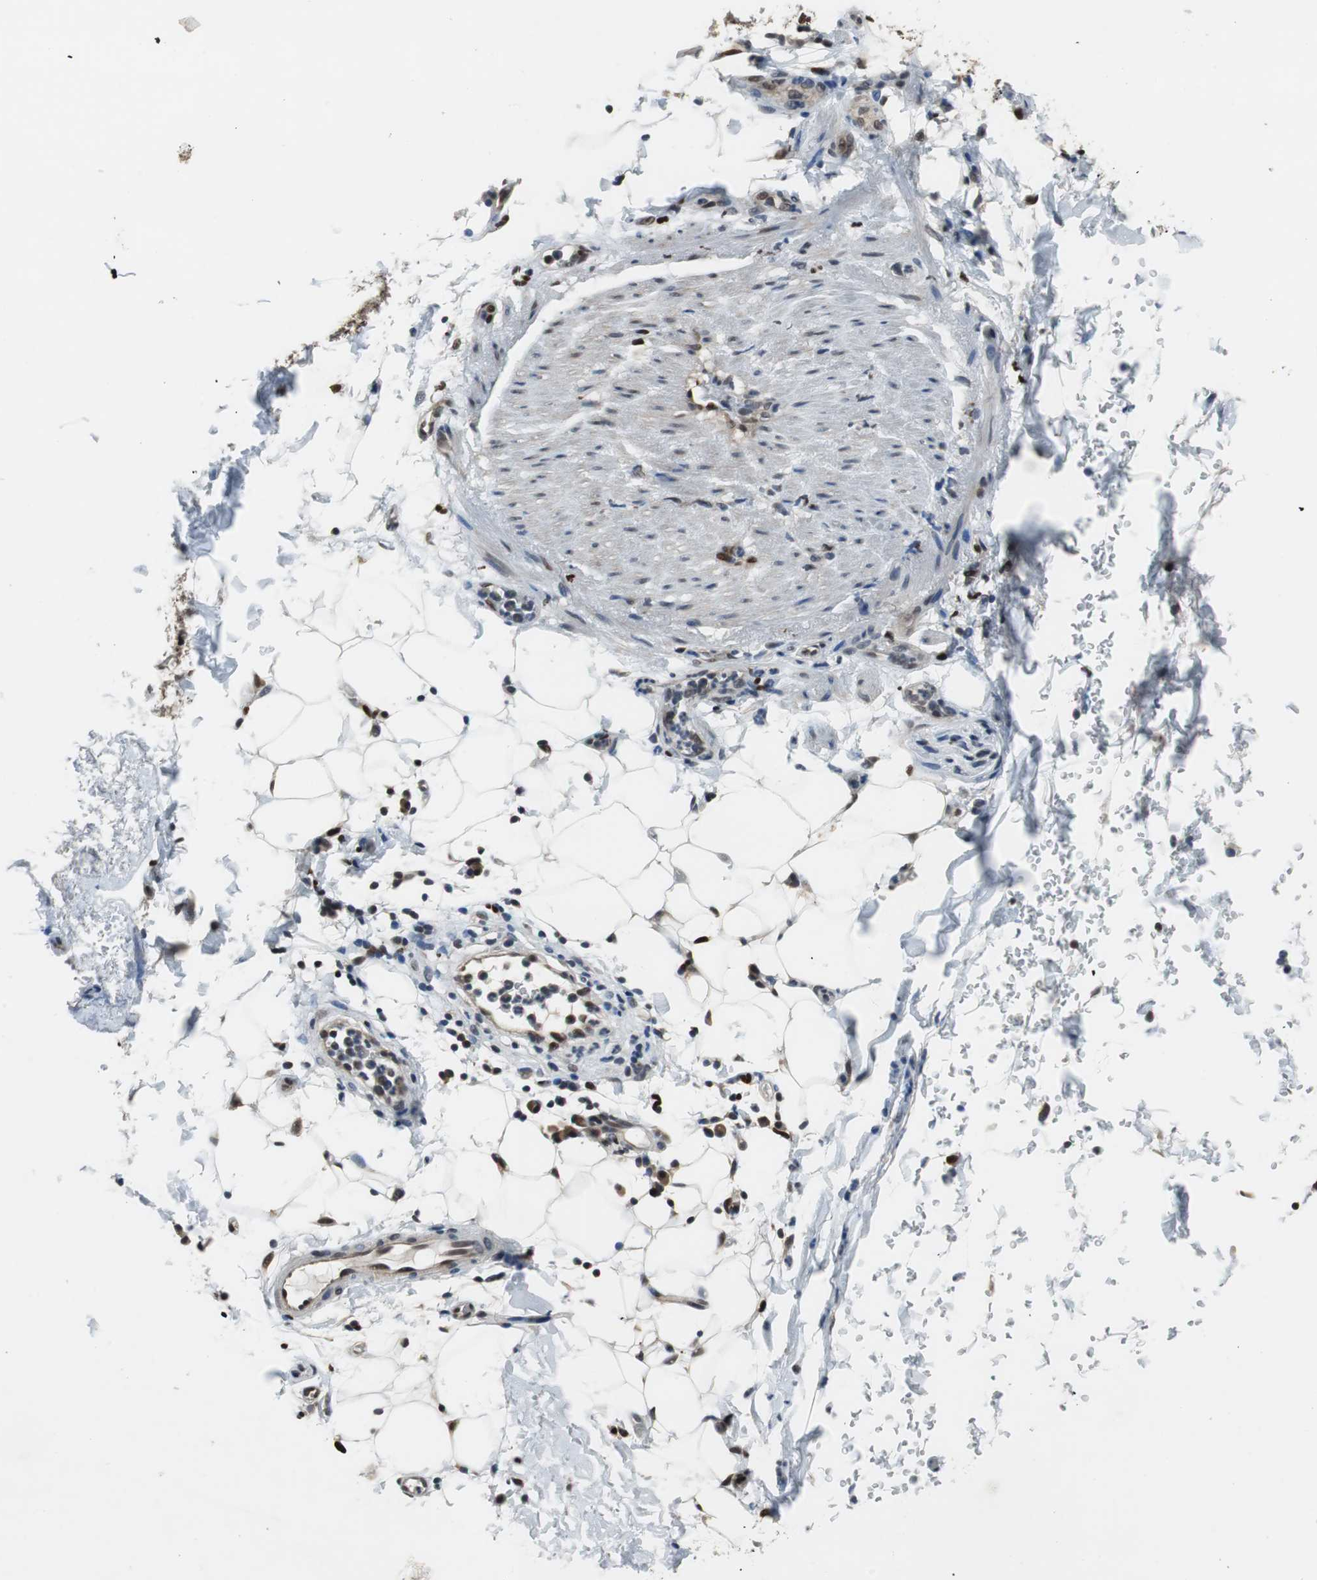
{"staining": {"intensity": "negative", "quantity": "none", "location": "none"}, "tissue": "adipose tissue", "cell_type": "Adipocytes", "image_type": "normal", "snomed": [{"axis": "morphology", "description": "Normal tissue, NOS"}, {"axis": "topography", "description": "Cartilage tissue"}, {"axis": "topography", "description": "Bronchus"}], "caption": "The immunohistochemistry (IHC) histopathology image has no significant expression in adipocytes of adipose tissue.", "gene": "MAFB", "patient": {"sex": "female", "age": 73}}